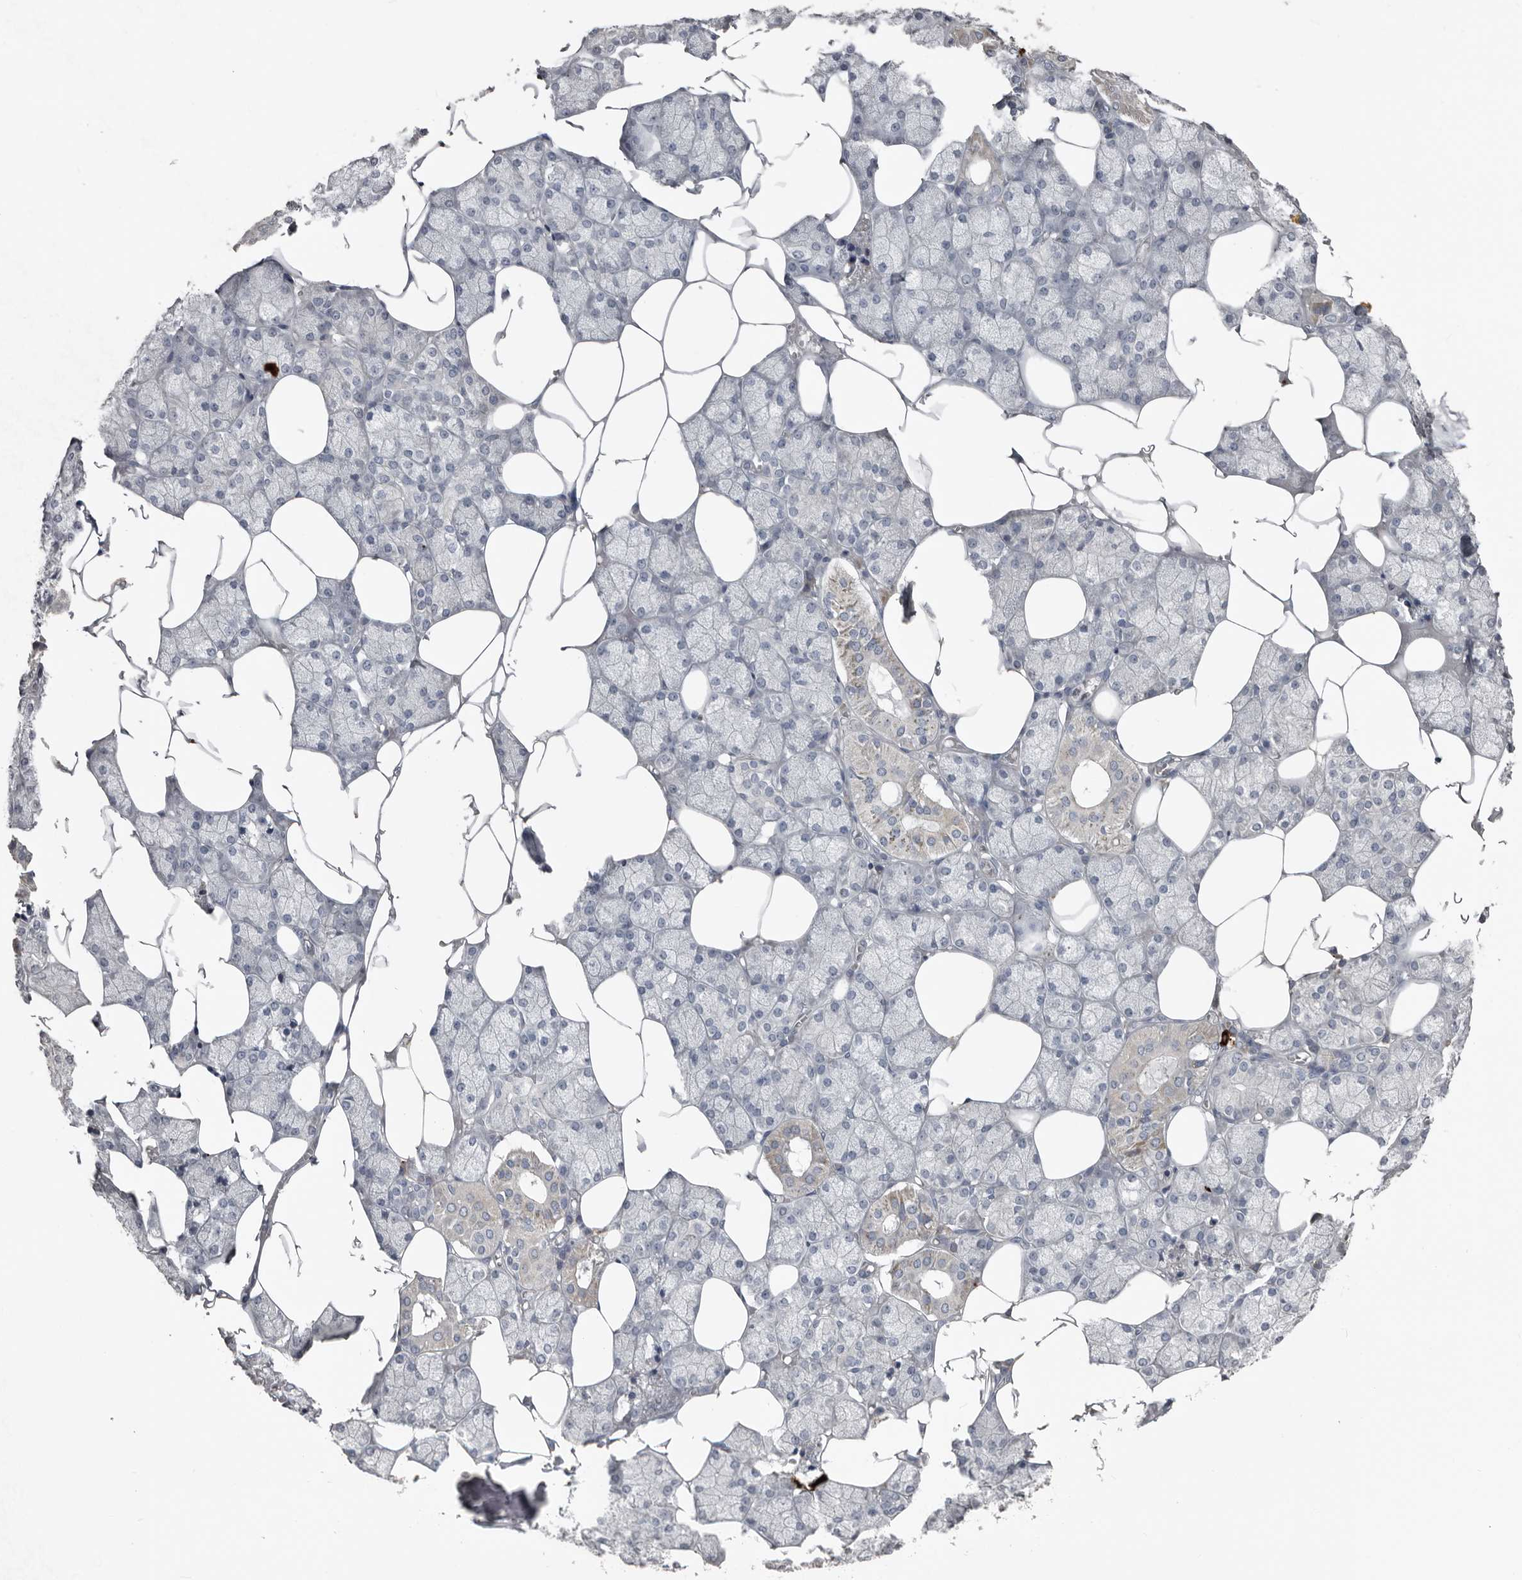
{"staining": {"intensity": "negative", "quantity": "none", "location": "none"}, "tissue": "salivary gland", "cell_type": "Glandular cells", "image_type": "normal", "snomed": [{"axis": "morphology", "description": "Normal tissue, NOS"}, {"axis": "topography", "description": "Salivary gland"}], "caption": "The micrograph demonstrates no staining of glandular cells in unremarkable salivary gland. (Brightfield microscopy of DAB (3,3'-diaminobenzidine) immunohistochemistry (IHC) at high magnification).", "gene": "ZNF114", "patient": {"sex": "male", "age": 62}}